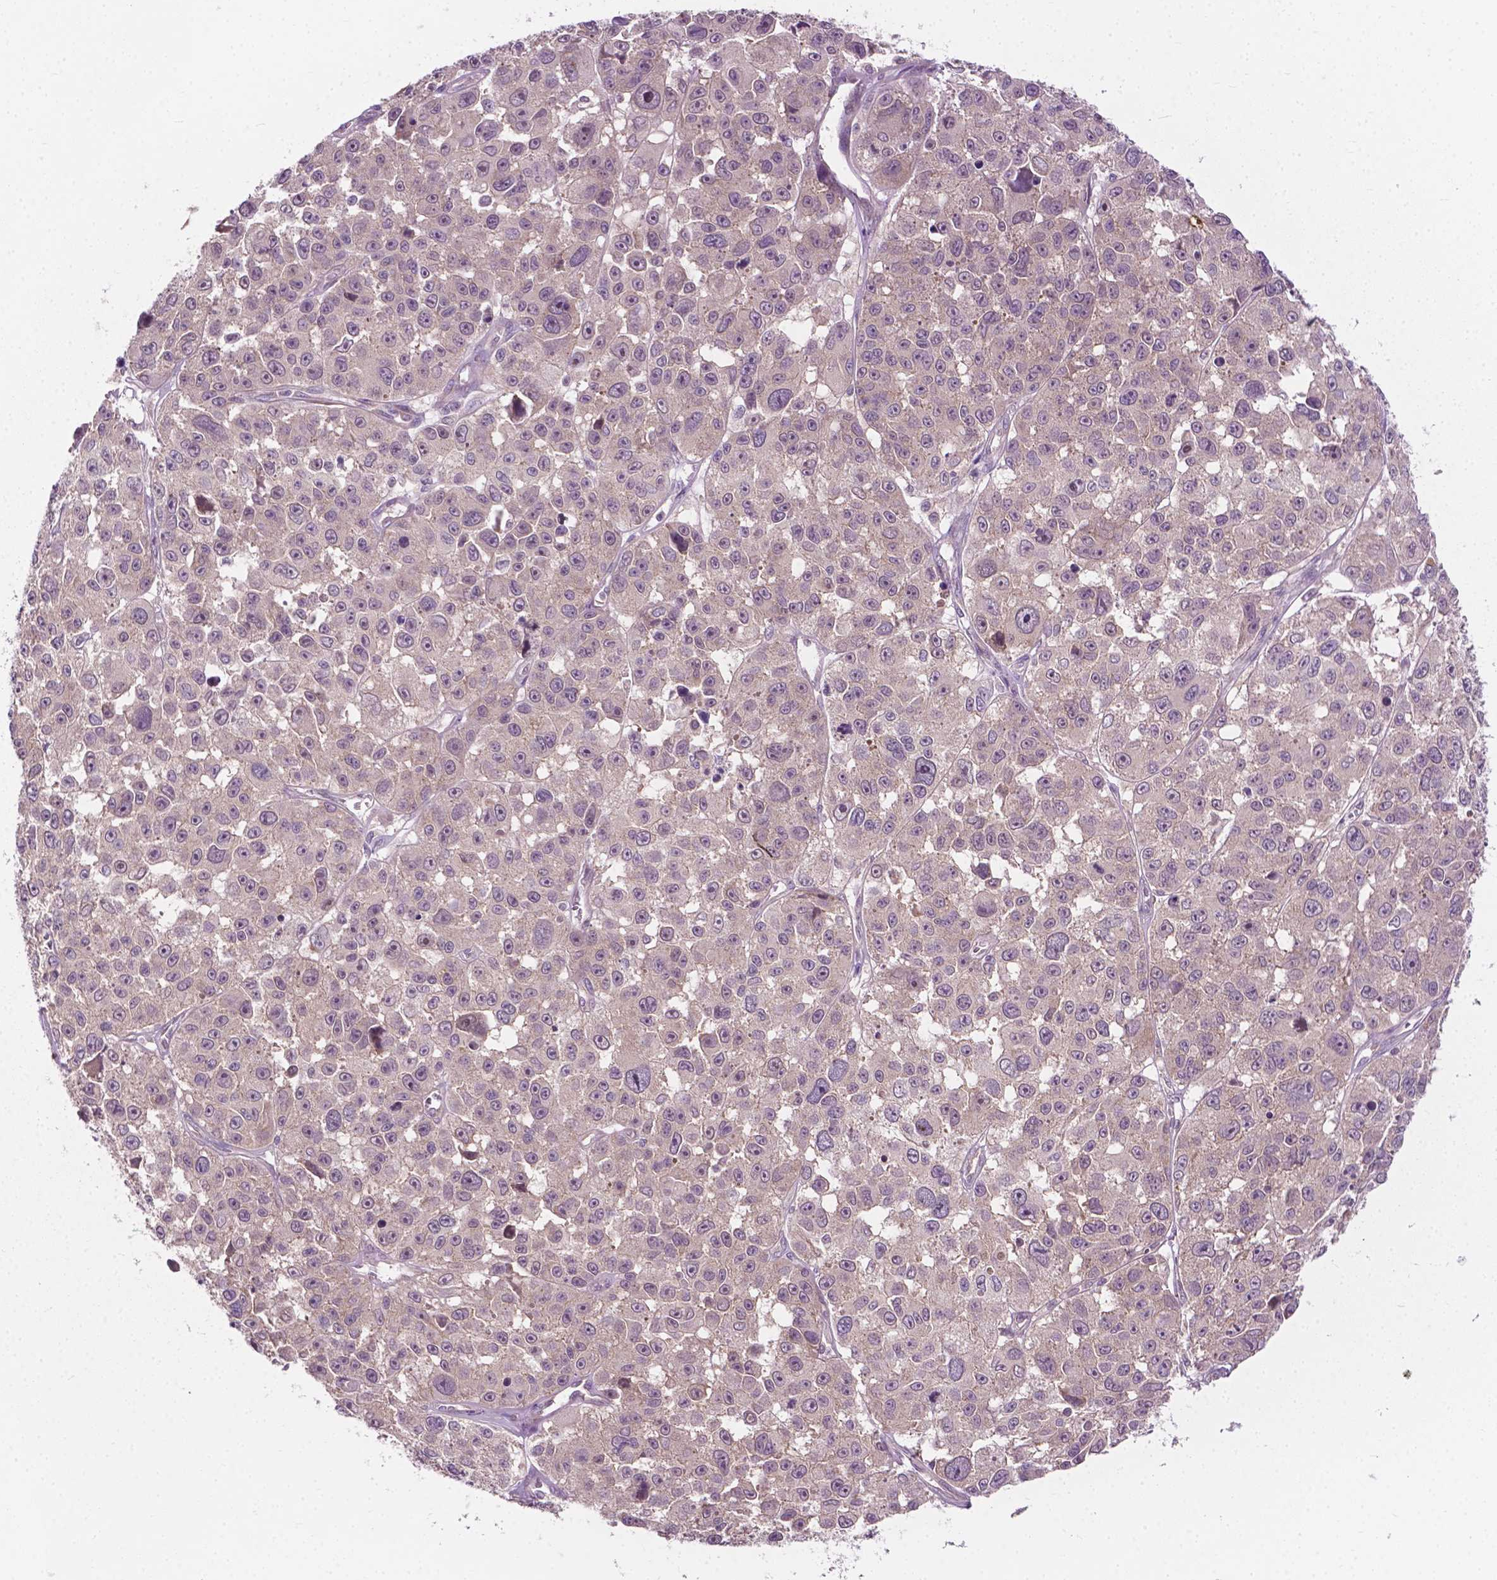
{"staining": {"intensity": "negative", "quantity": "none", "location": "none"}, "tissue": "melanoma", "cell_type": "Tumor cells", "image_type": "cancer", "snomed": [{"axis": "morphology", "description": "Malignant melanoma, NOS"}, {"axis": "topography", "description": "Skin"}], "caption": "The IHC micrograph has no significant positivity in tumor cells of melanoma tissue. Nuclei are stained in blue.", "gene": "MZT1", "patient": {"sex": "female", "age": 66}}